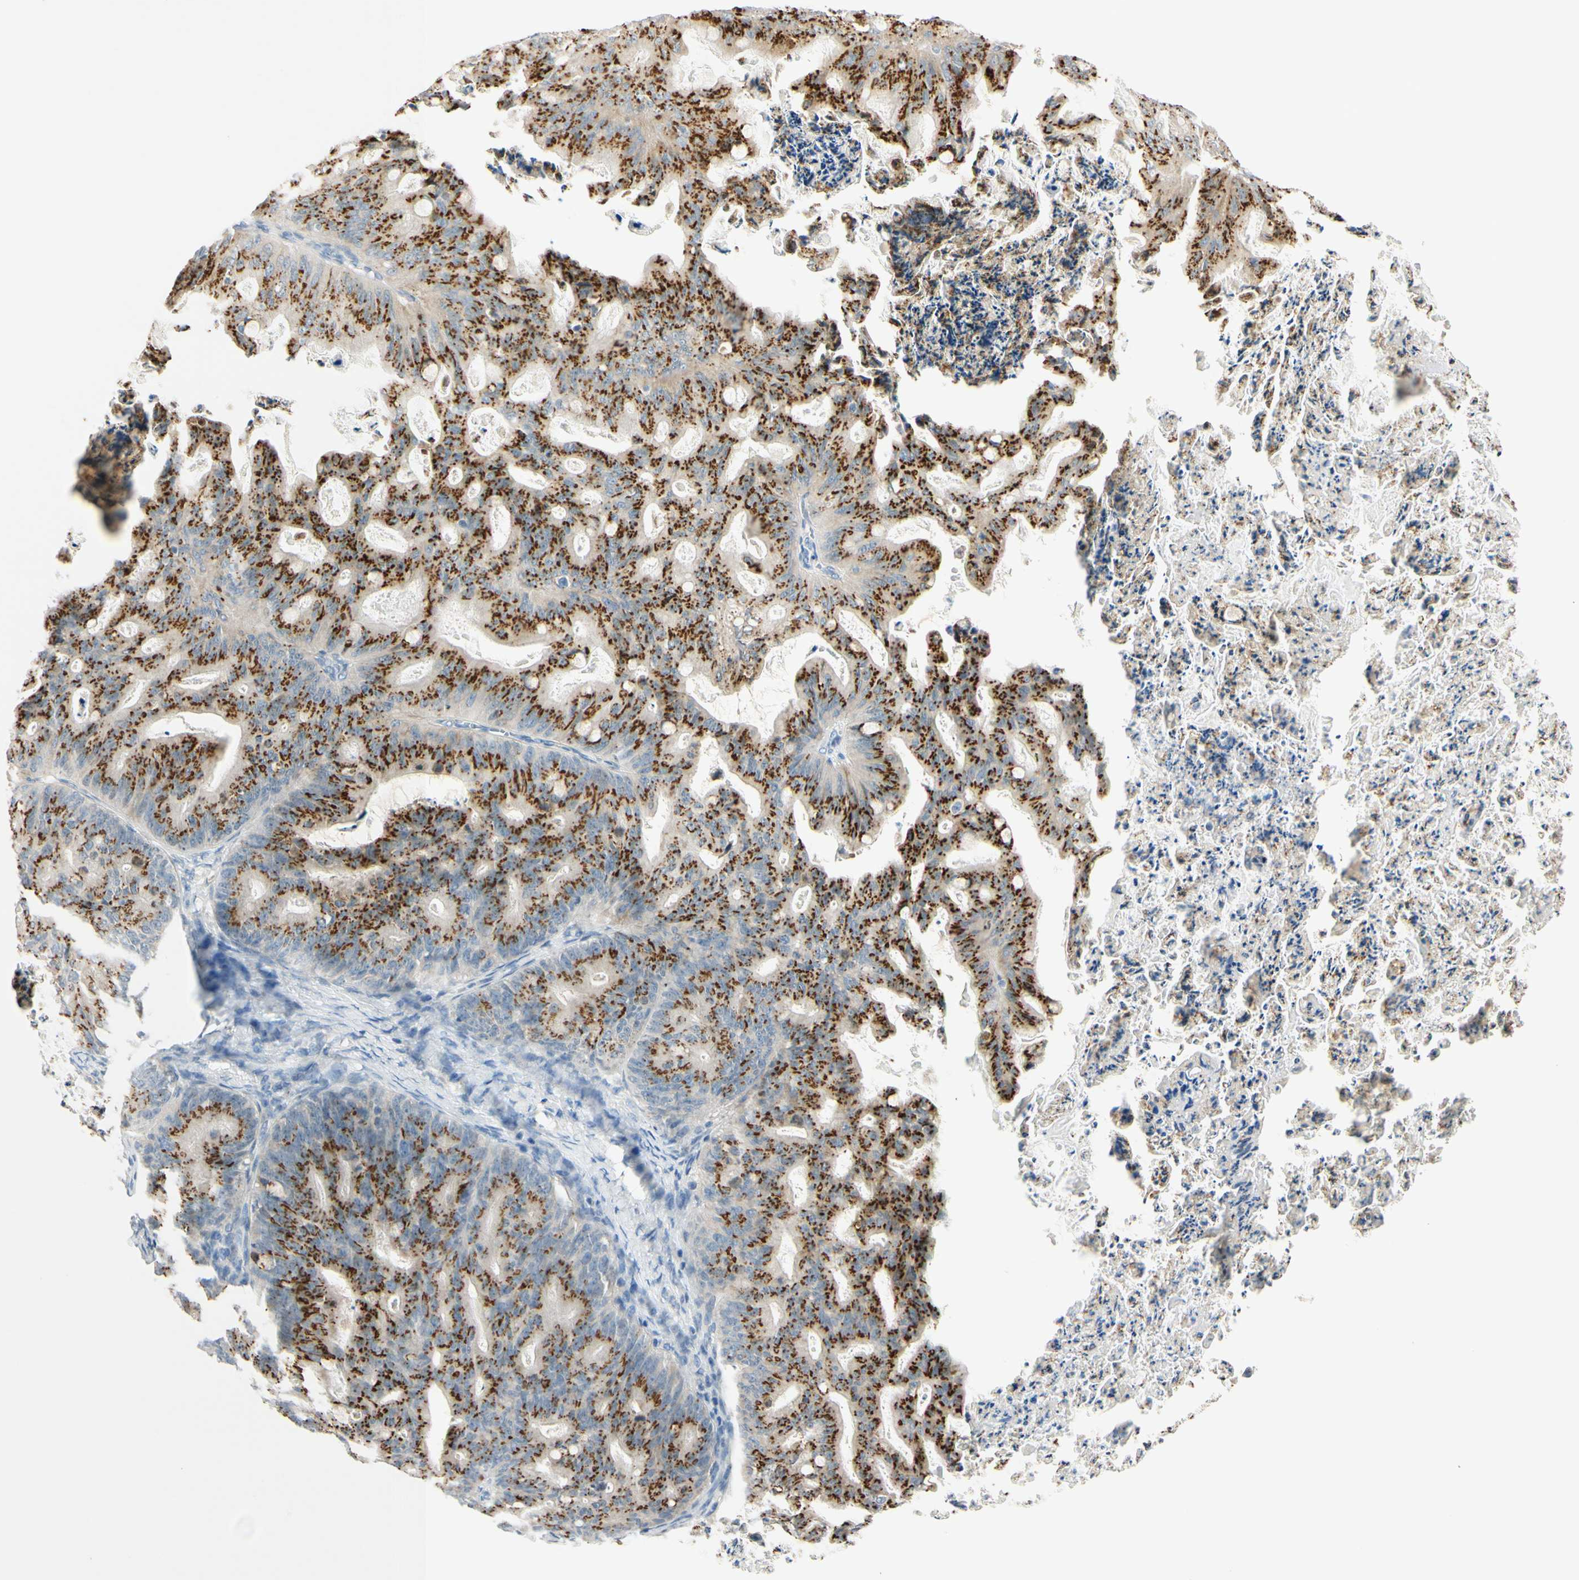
{"staining": {"intensity": "strong", "quantity": ">75%", "location": "cytoplasmic/membranous"}, "tissue": "ovarian cancer", "cell_type": "Tumor cells", "image_type": "cancer", "snomed": [{"axis": "morphology", "description": "Cystadenocarcinoma, mucinous, NOS"}, {"axis": "topography", "description": "Ovary"}], "caption": "A photomicrograph of mucinous cystadenocarcinoma (ovarian) stained for a protein reveals strong cytoplasmic/membranous brown staining in tumor cells.", "gene": "GALNT5", "patient": {"sex": "female", "age": 36}}